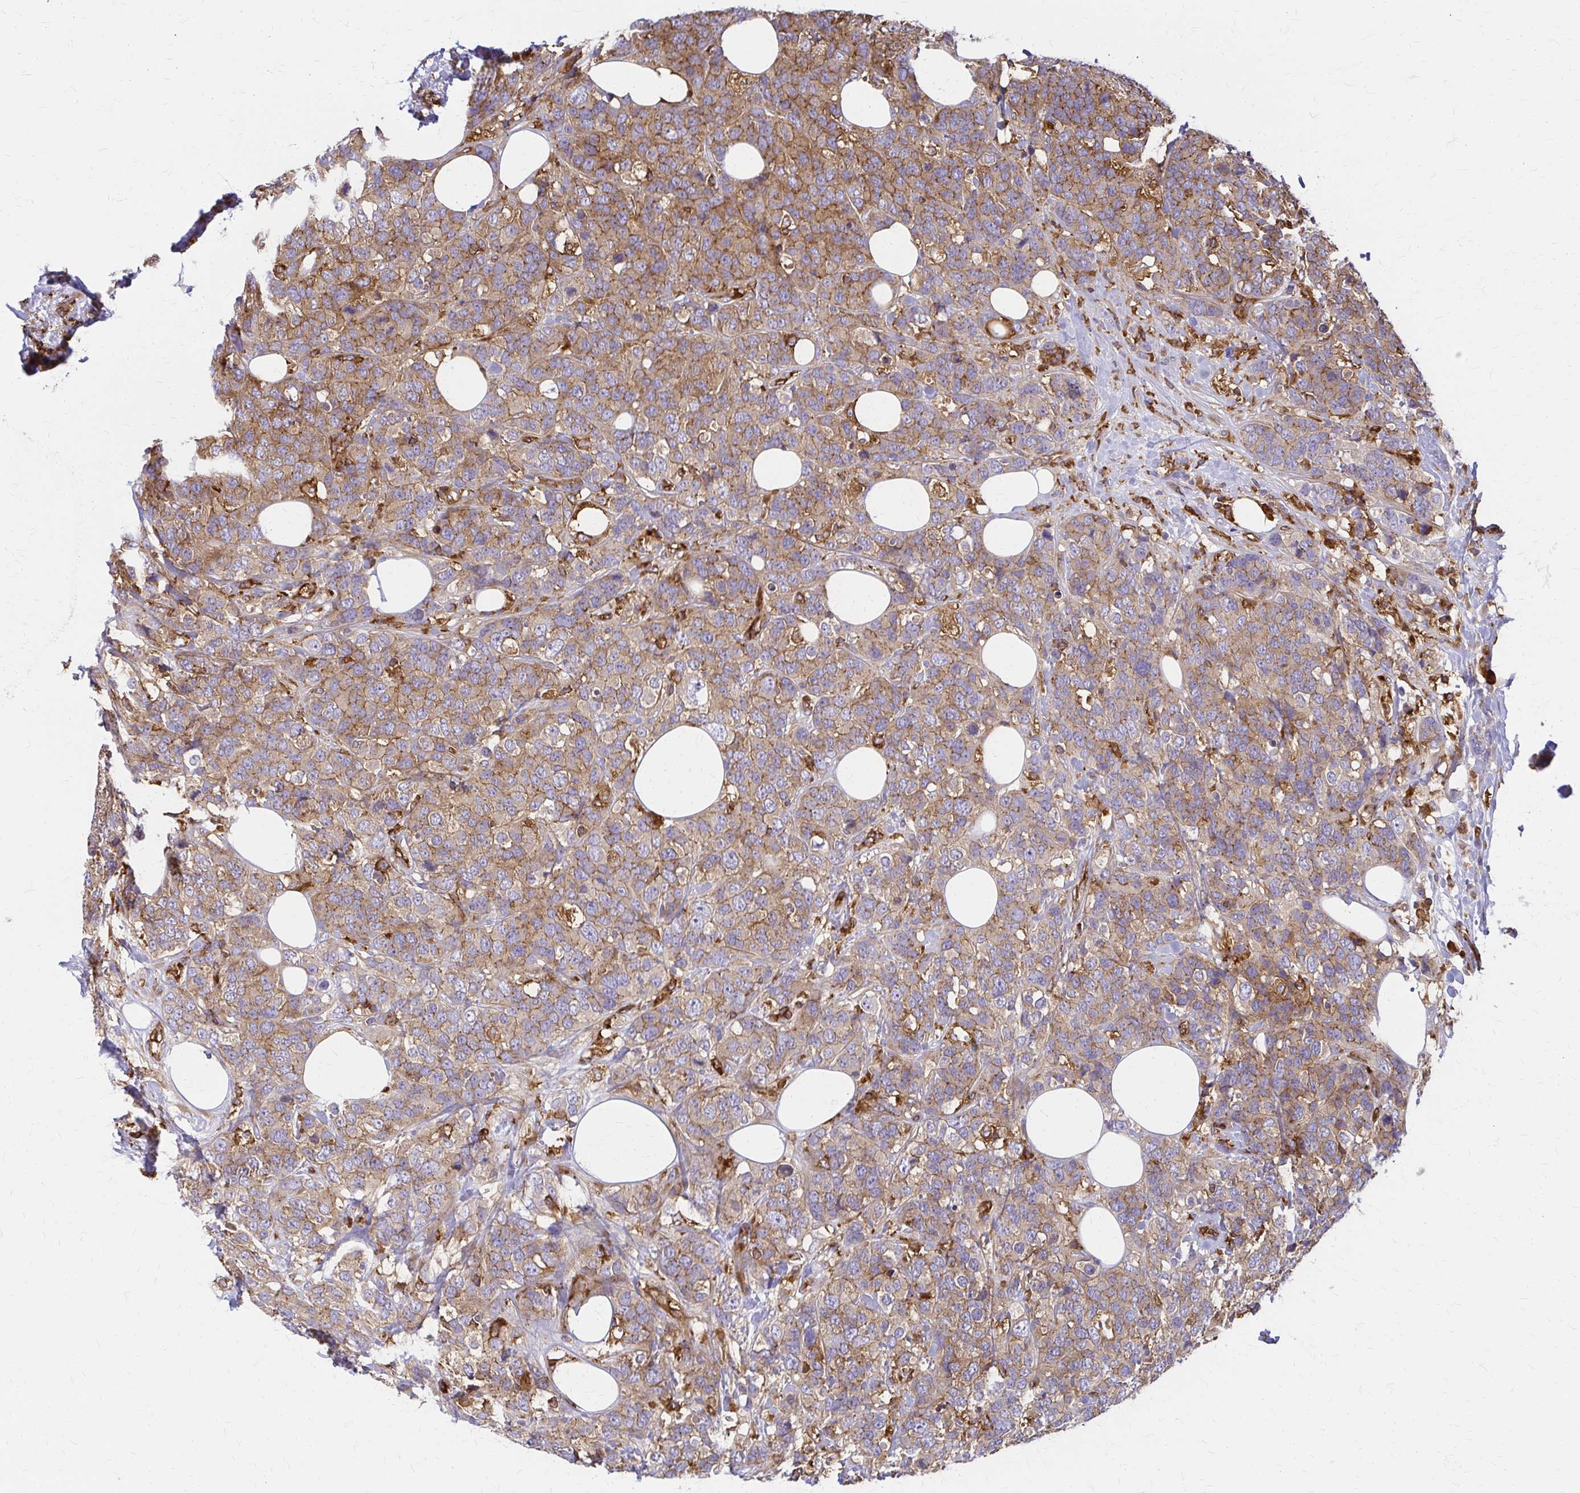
{"staining": {"intensity": "moderate", "quantity": ">75%", "location": "cytoplasmic/membranous"}, "tissue": "breast cancer", "cell_type": "Tumor cells", "image_type": "cancer", "snomed": [{"axis": "morphology", "description": "Lobular carcinoma"}, {"axis": "topography", "description": "Breast"}], "caption": "The histopathology image exhibits immunohistochemical staining of breast lobular carcinoma. There is moderate cytoplasmic/membranous positivity is identified in approximately >75% of tumor cells.", "gene": "WASF2", "patient": {"sex": "female", "age": 59}}